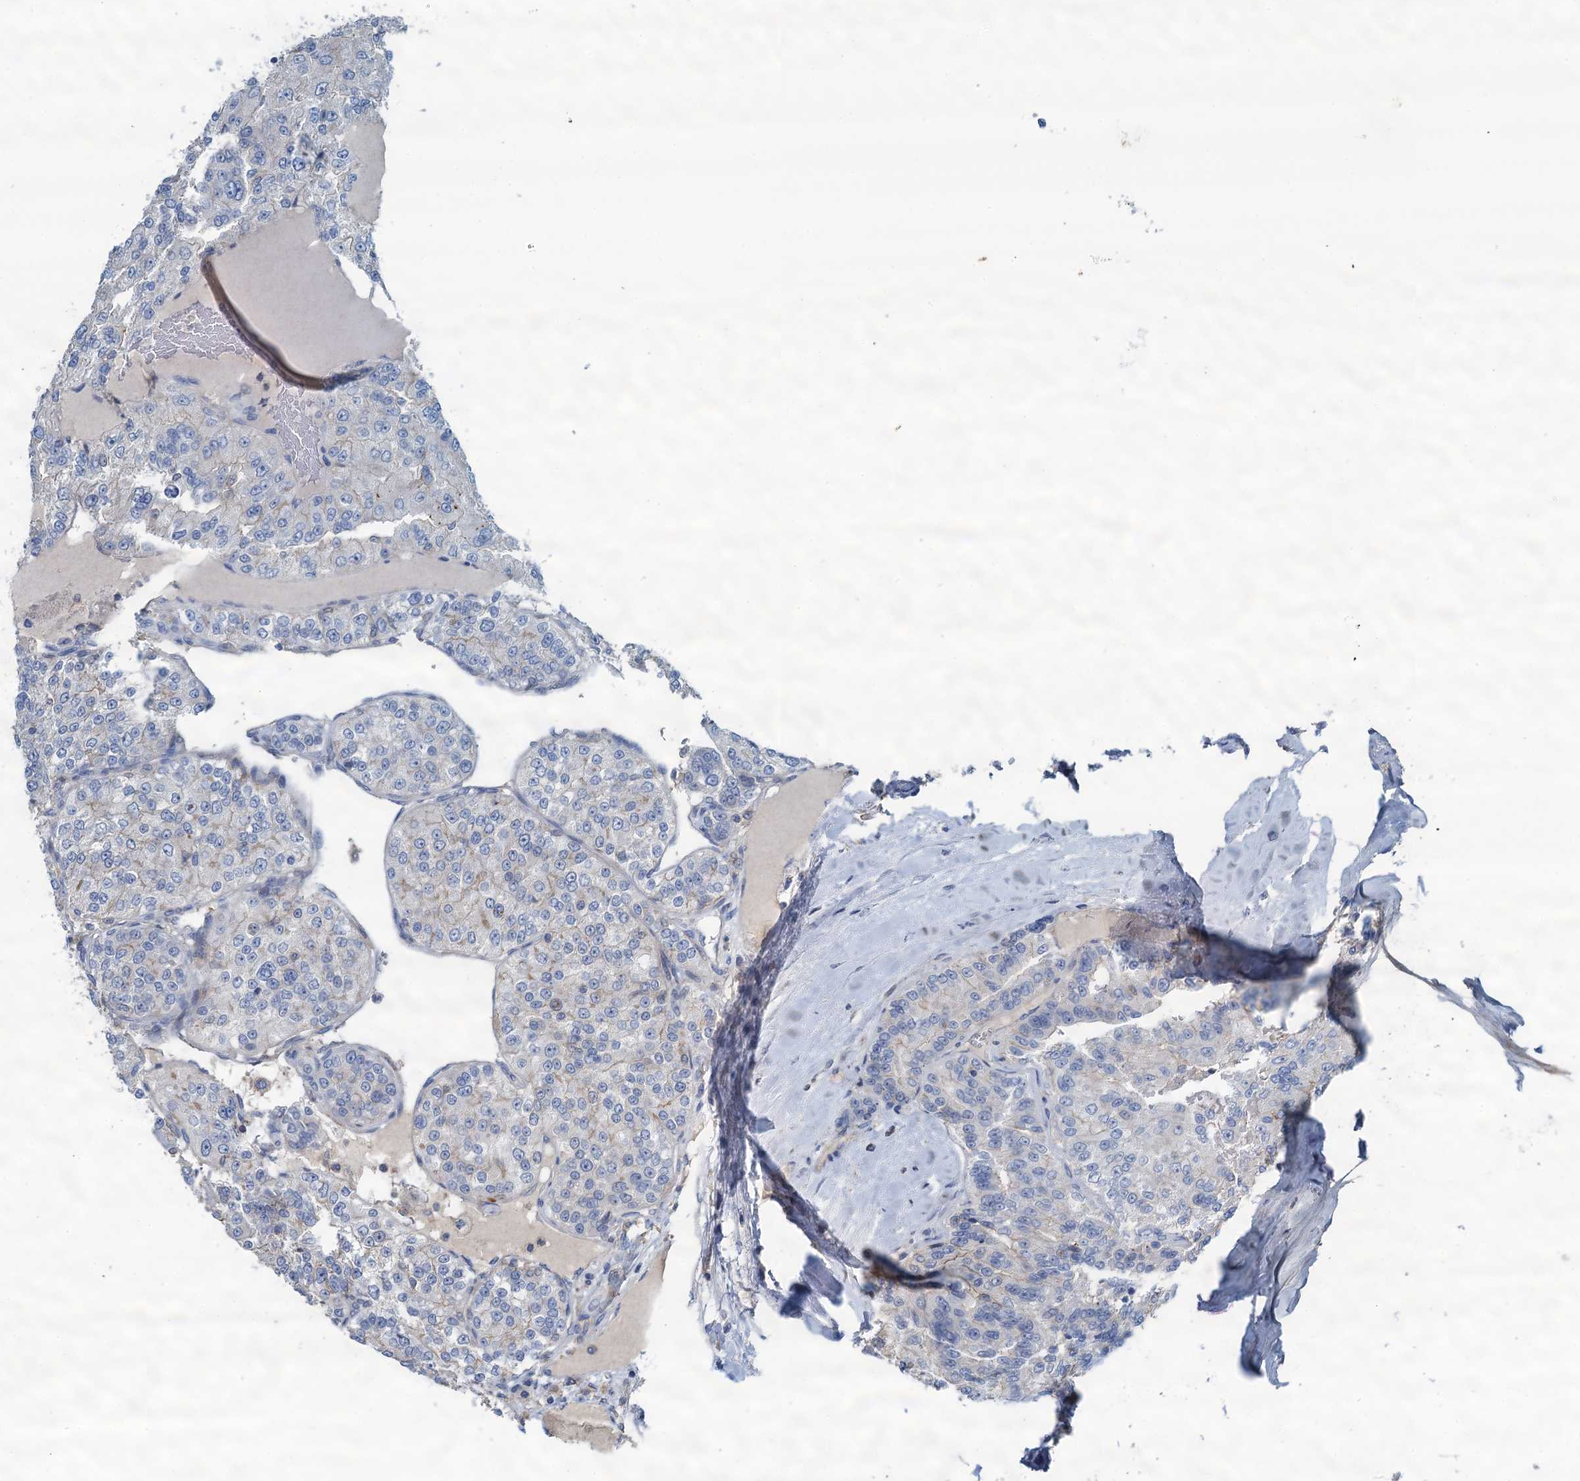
{"staining": {"intensity": "negative", "quantity": "none", "location": "none"}, "tissue": "renal cancer", "cell_type": "Tumor cells", "image_type": "cancer", "snomed": [{"axis": "morphology", "description": "Adenocarcinoma, NOS"}, {"axis": "topography", "description": "Kidney"}], "caption": "Immunohistochemical staining of human renal cancer exhibits no significant staining in tumor cells.", "gene": "THAP10", "patient": {"sex": "female", "age": 63}}